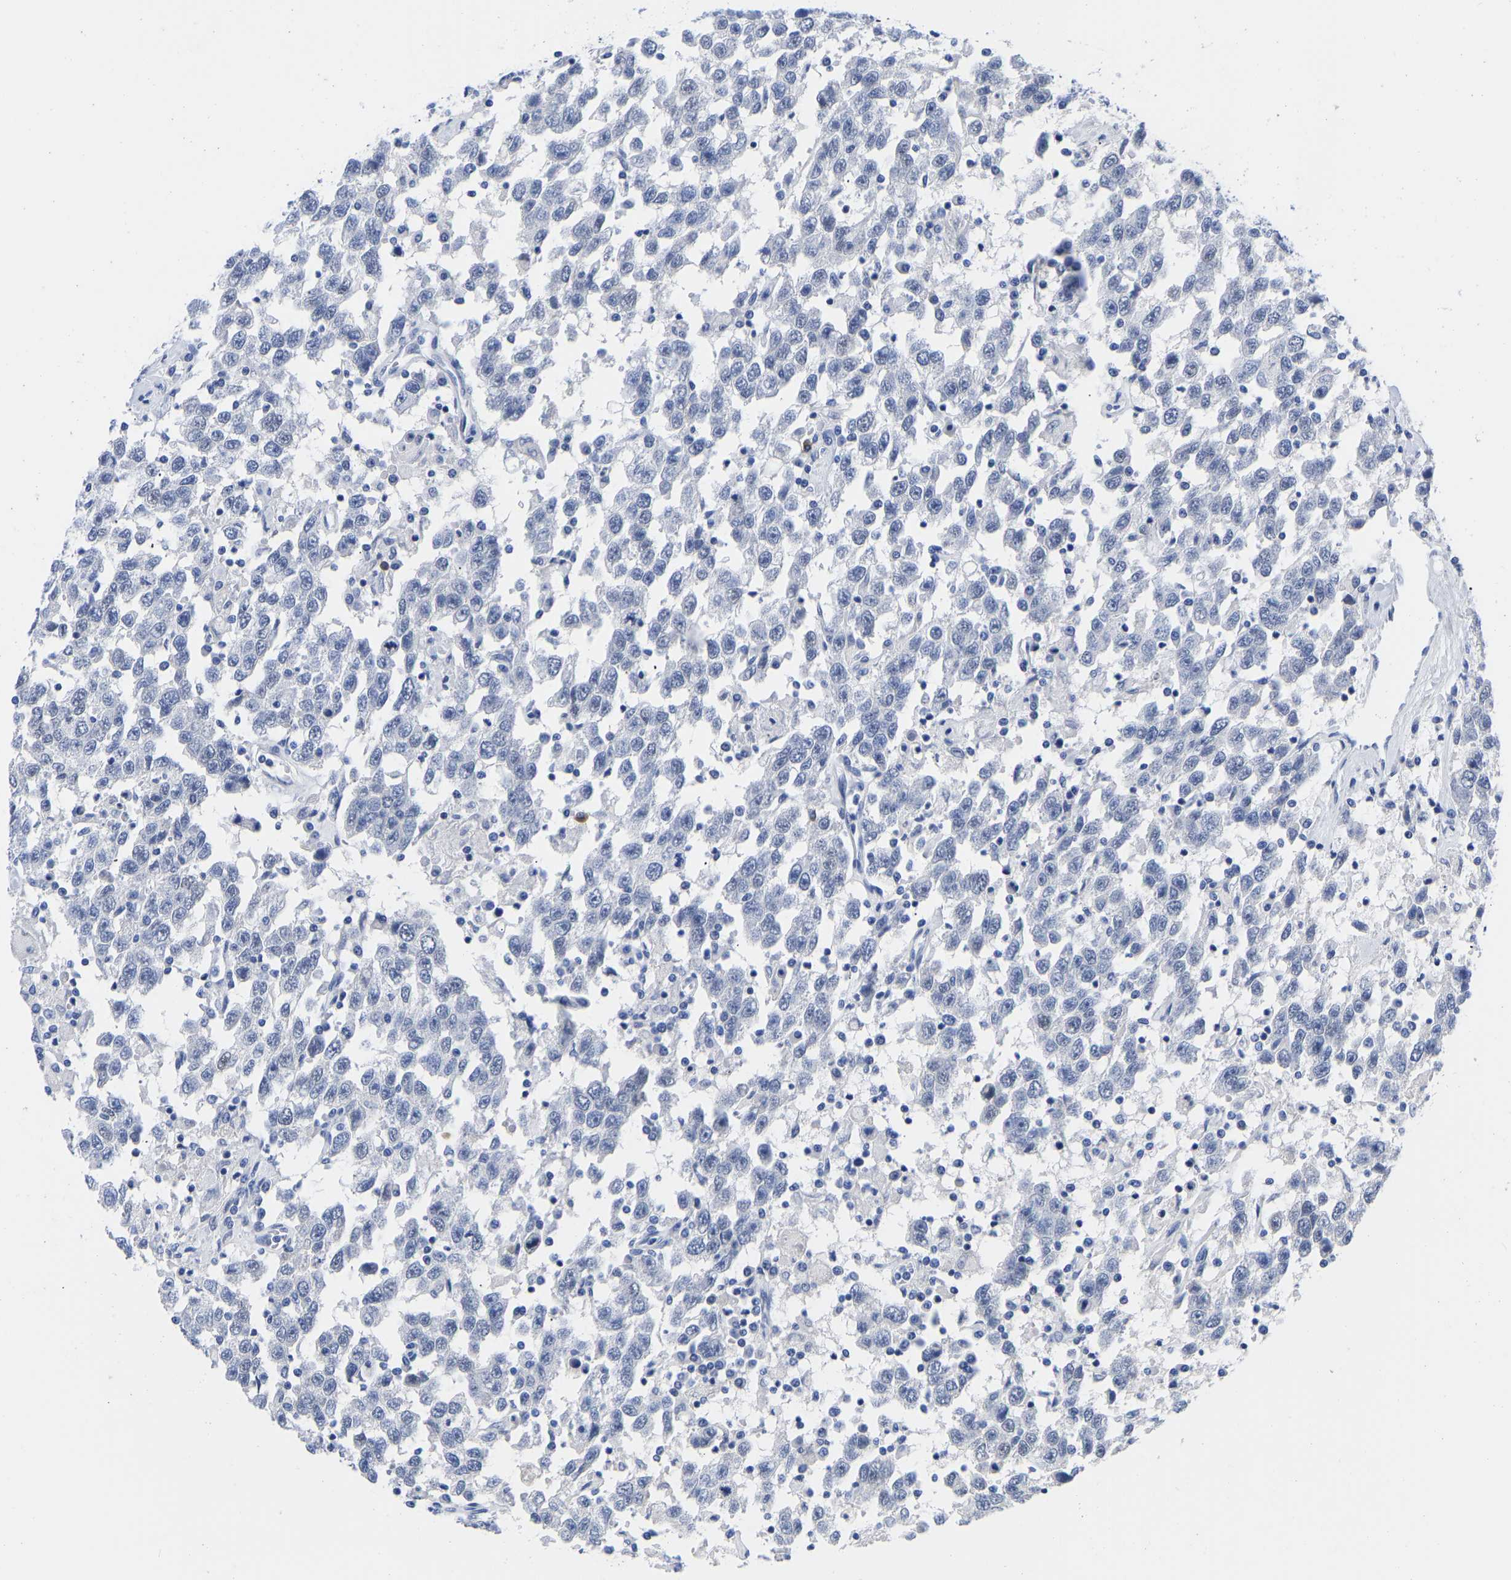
{"staining": {"intensity": "negative", "quantity": "none", "location": "none"}, "tissue": "testis cancer", "cell_type": "Tumor cells", "image_type": "cancer", "snomed": [{"axis": "morphology", "description": "Seminoma, NOS"}, {"axis": "topography", "description": "Testis"}], "caption": "Immunohistochemistry micrograph of neoplastic tissue: seminoma (testis) stained with DAB (3,3'-diaminobenzidine) exhibits no significant protein positivity in tumor cells. (DAB immunohistochemistry (IHC) with hematoxylin counter stain).", "gene": "GPA33", "patient": {"sex": "male", "age": 41}}